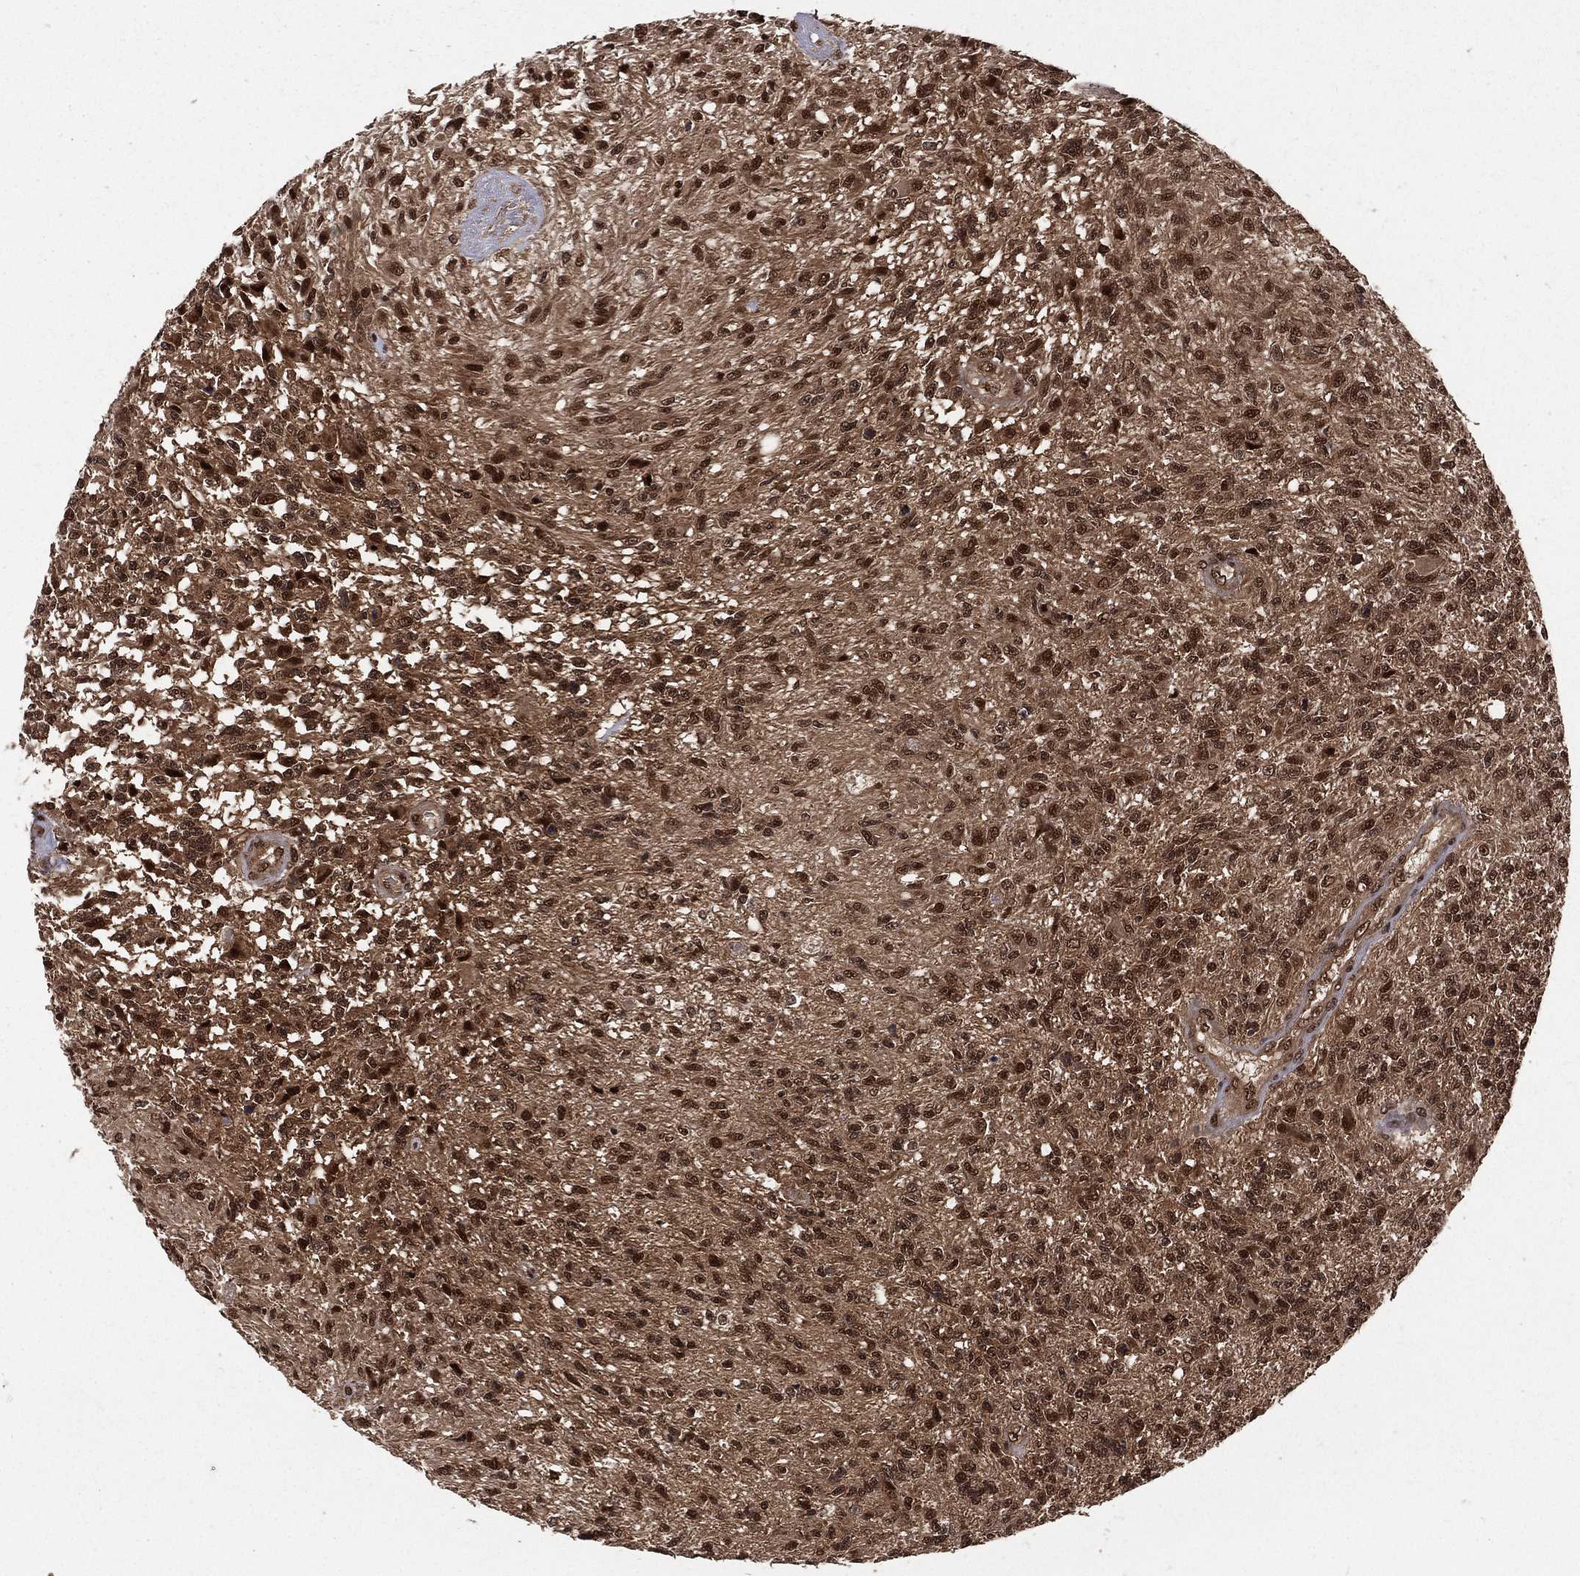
{"staining": {"intensity": "strong", "quantity": ">75%", "location": "nuclear"}, "tissue": "glioma", "cell_type": "Tumor cells", "image_type": "cancer", "snomed": [{"axis": "morphology", "description": "Glioma, malignant, High grade"}, {"axis": "topography", "description": "Brain"}], "caption": "A high-resolution micrograph shows immunohistochemistry (IHC) staining of glioma, which displays strong nuclear expression in approximately >75% of tumor cells.", "gene": "COPS4", "patient": {"sex": "male", "age": 56}}